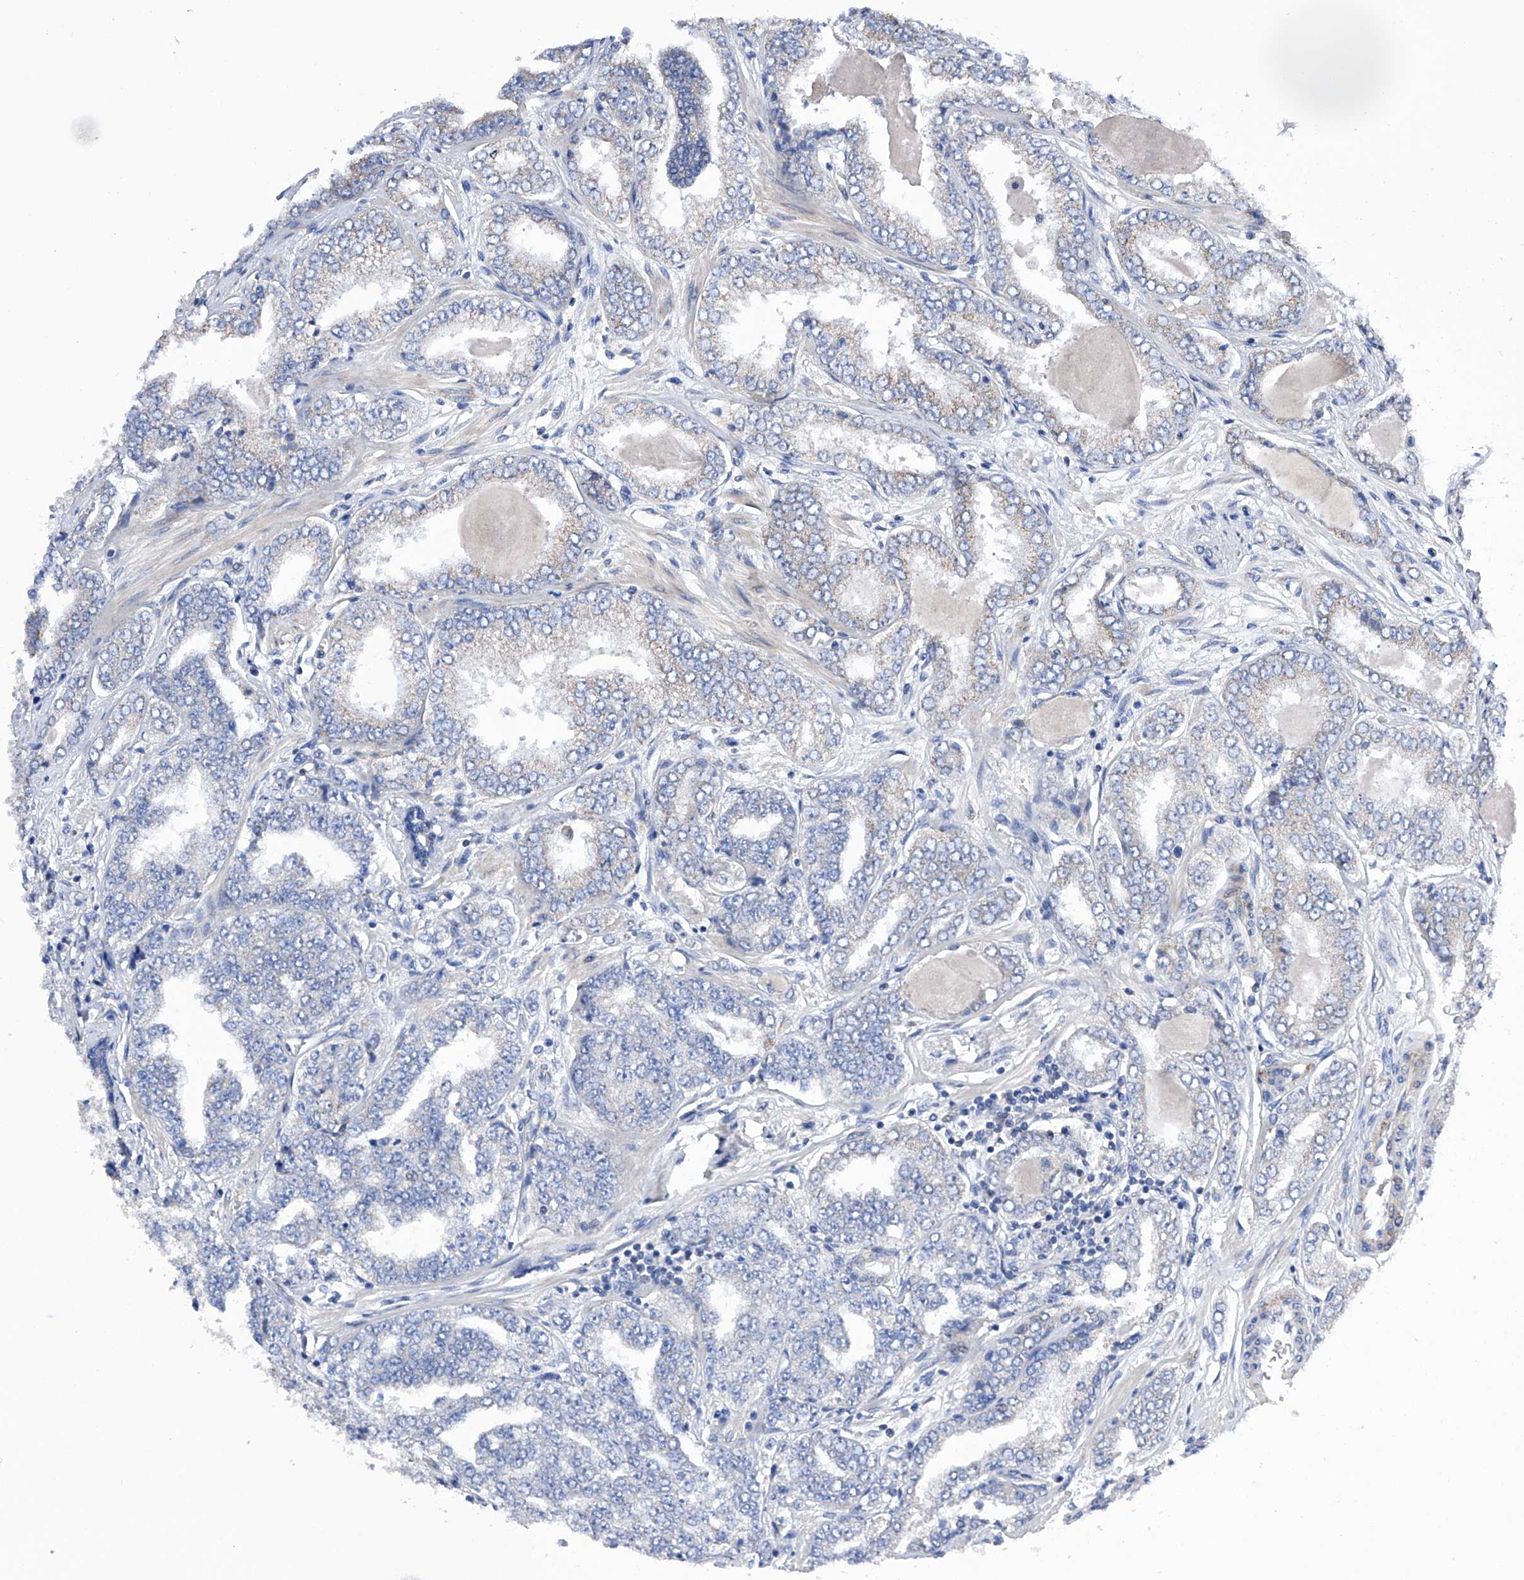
{"staining": {"intensity": "negative", "quantity": "none", "location": "none"}, "tissue": "prostate cancer", "cell_type": "Tumor cells", "image_type": "cancer", "snomed": [{"axis": "morphology", "description": "Adenocarcinoma, High grade"}, {"axis": "topography", "description": "Prostate"}], "caption": "DAB immunohistochemical staining of human adenocarcinoma (high-grade) (prostate) demonstrates no significant staining in tumor cells.", "gene": "EFCAB2", "patient": {"sex": "male", "age": 71}}